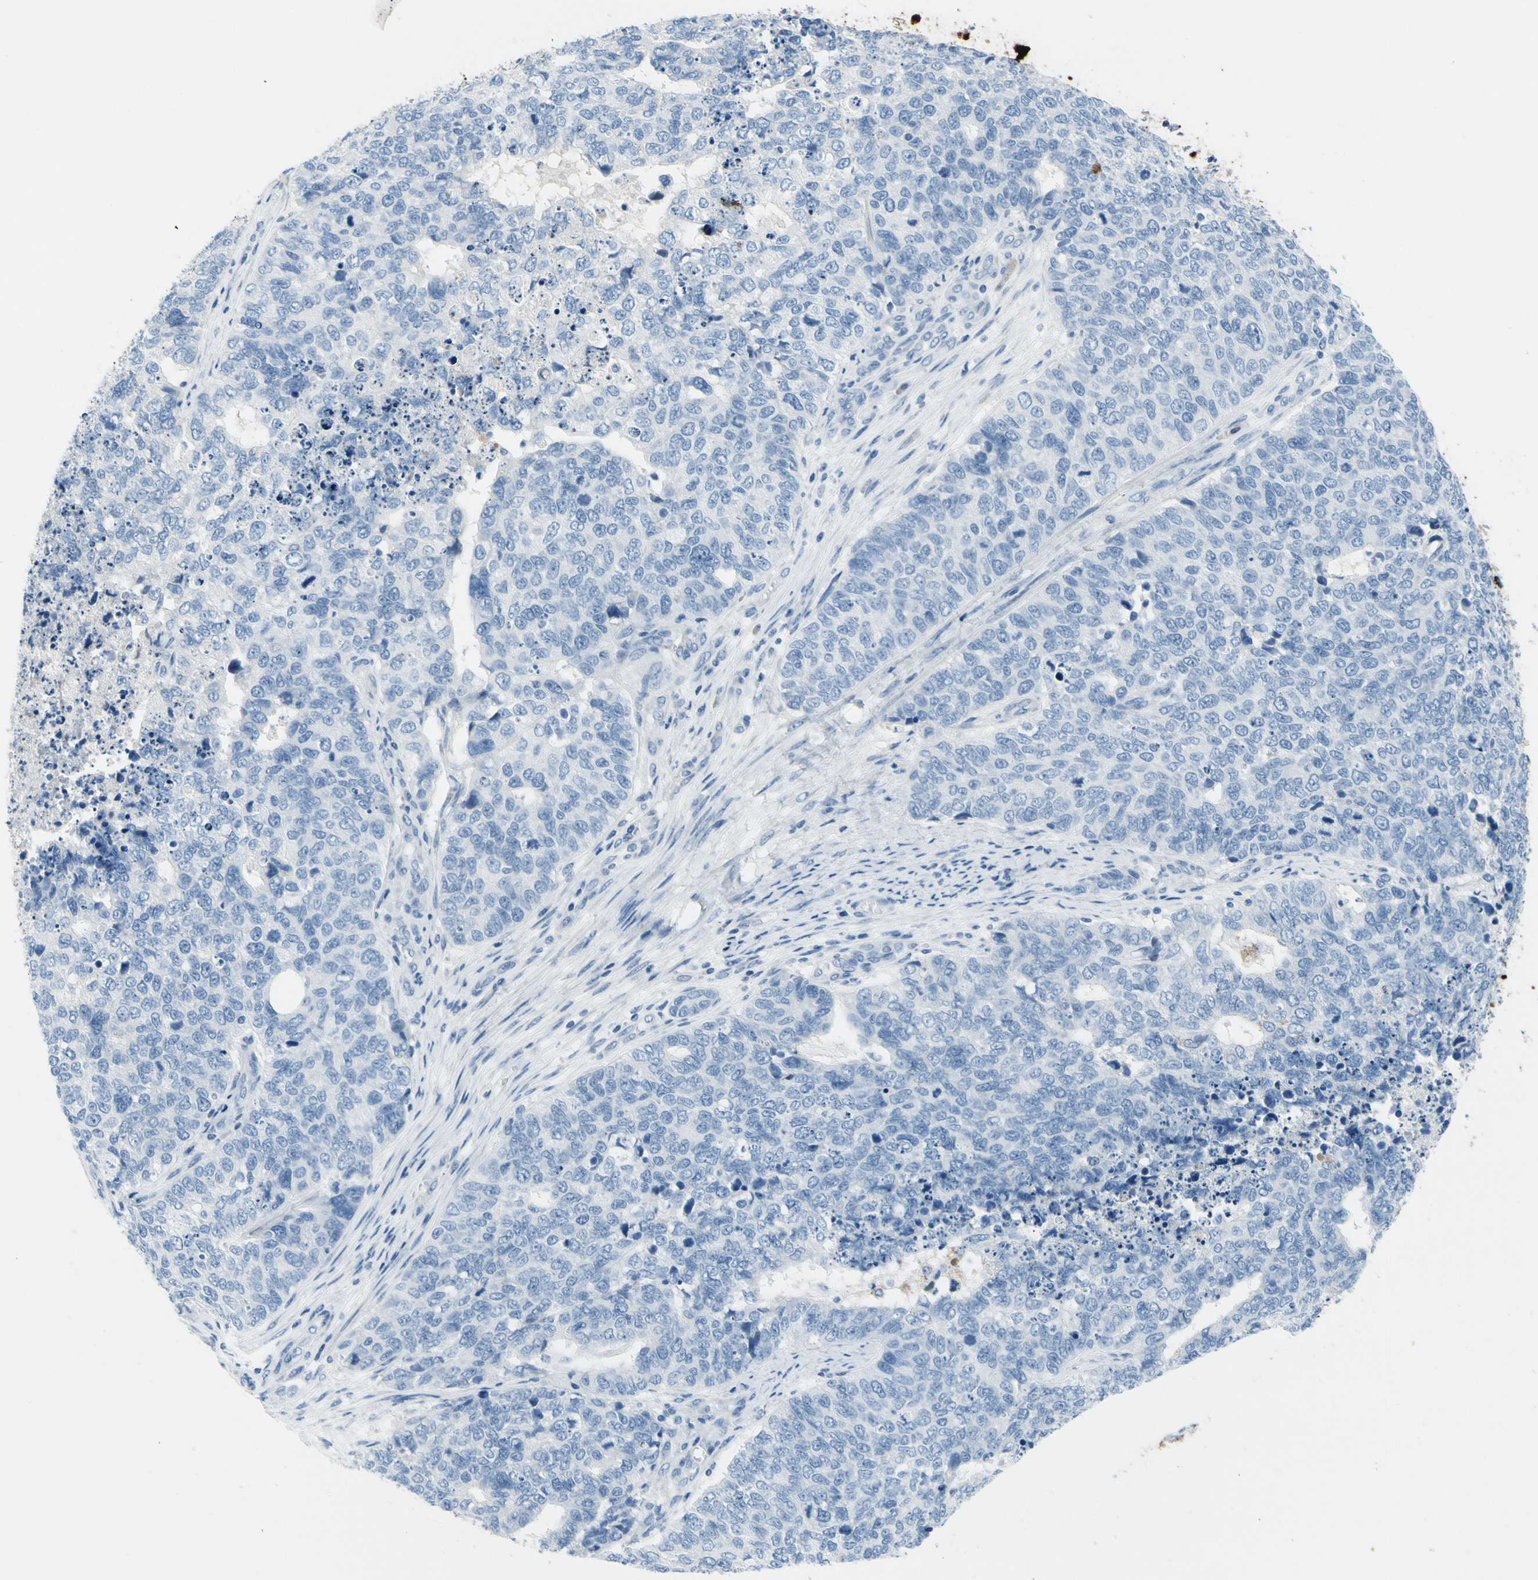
{"staining": {"intensity": "negative", "quantity": "none", "location": "none"}, "tissue": "cervical cancer", "cell_type": "Tumor cells", "image_type": "cancer", "snomed": [{"axis": "morphology", "description": "Squamous cell carcinoma, NOS"}, {"axis": "topography", "description": "Cervix"}], "caption": "IHC image of human cervical cancer stained for a protein (brown), which exhibits no staining in tumor cells.", "gene": "MUC5B", "patient": {"sex": "female", "age": 63}}